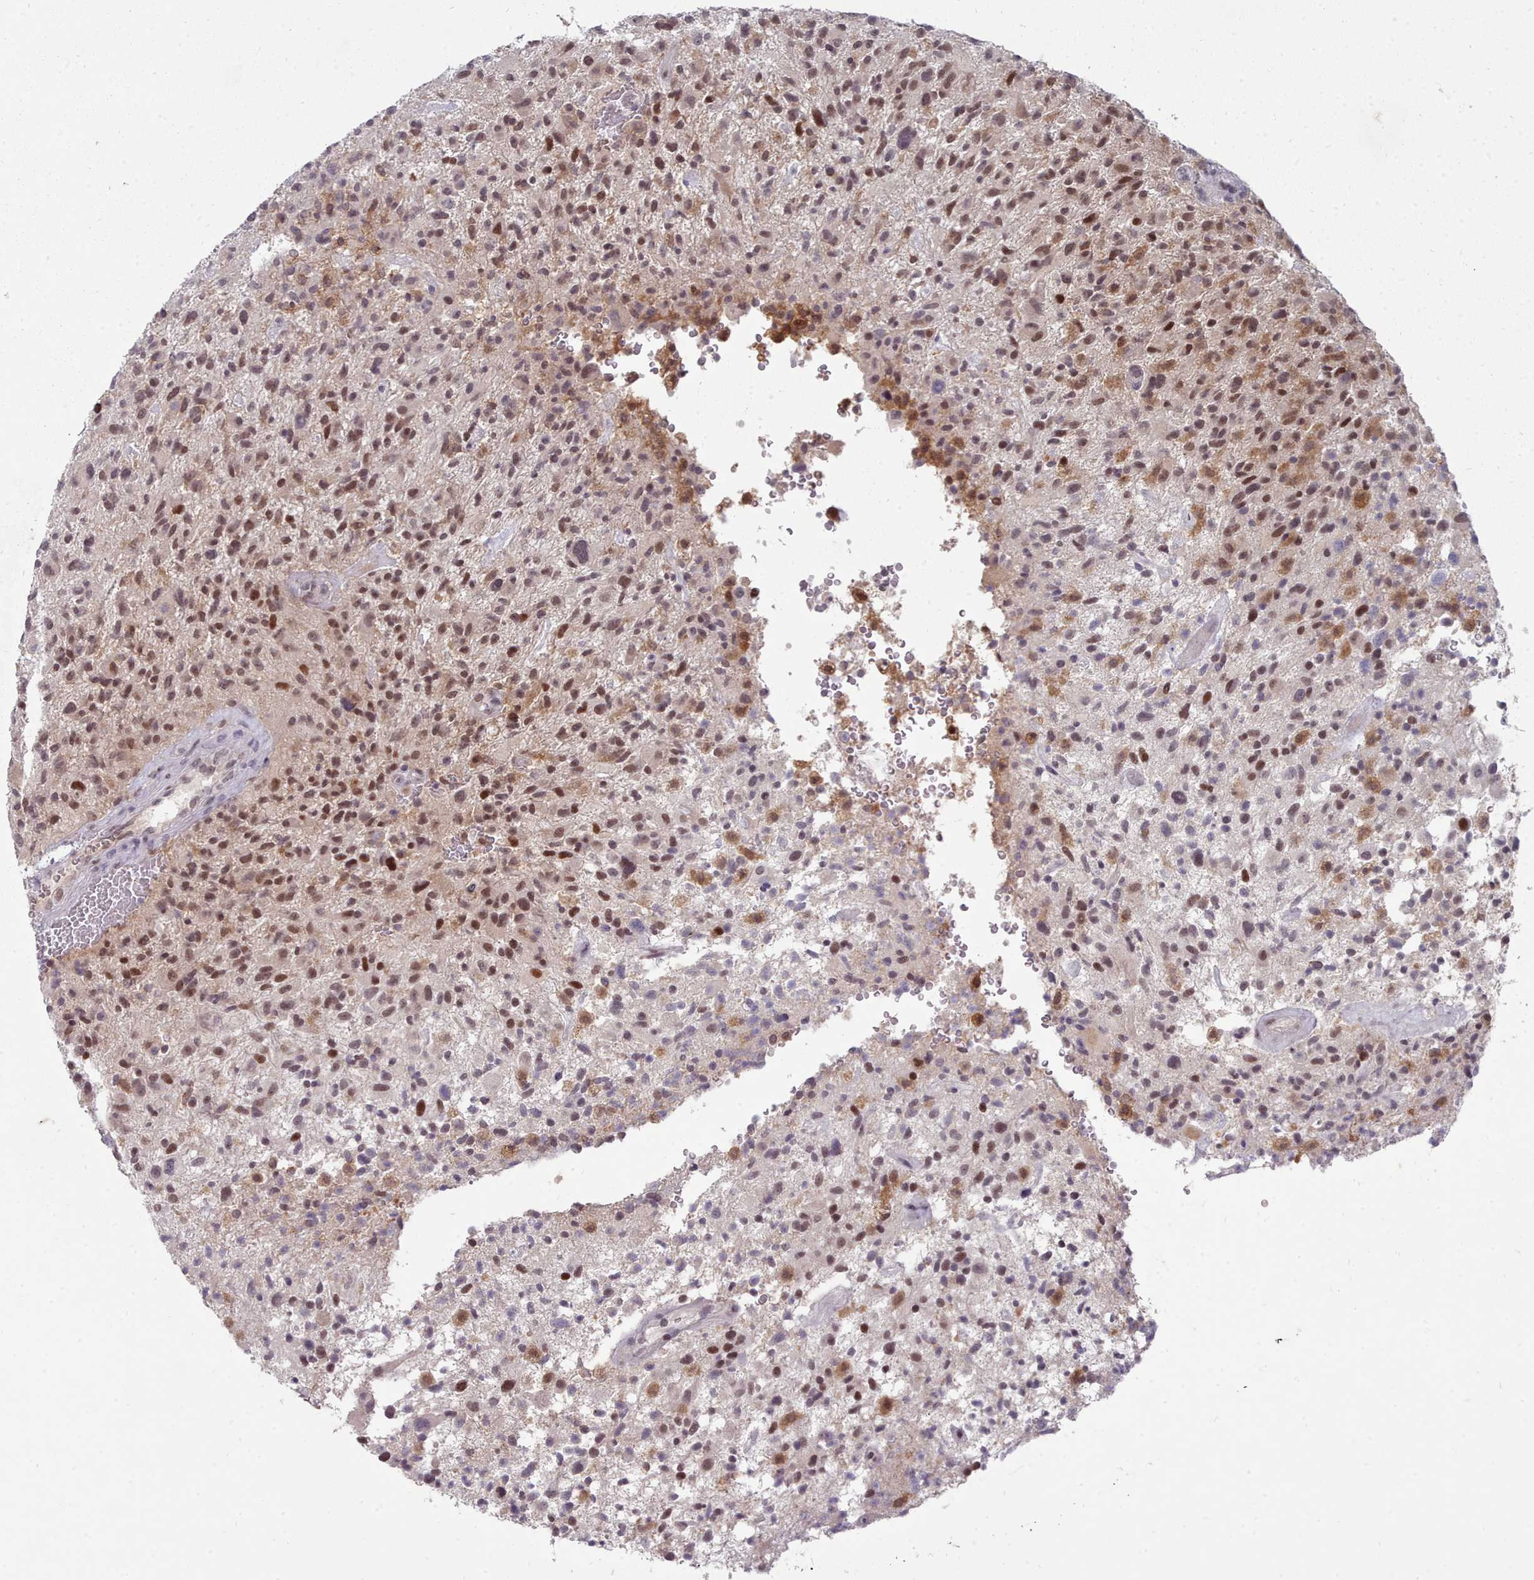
{"staining": {"intensity": "moderate", "quantity": ">75%", "location": "nuclear"}, "tissue": "glioma", "cell_type": "Tumor cells", "image_type": "cancer", "snomed": [{"axis": "morphology", "description": "Glioma, malignant, High grade"}, {"axis": "topography", "description": "Brain"}], "caption": "Immunohistochemistry (IHC) image of neoplastic tissue: malignant high-grade glioma stained using IHC reveals medium levels of moderate protein expression localized specifically in the nuclear of tumor cells, appearing as a nuclear brown color.", "gene": "GINS1", "patient": {"sex": "male", "age": 47}}